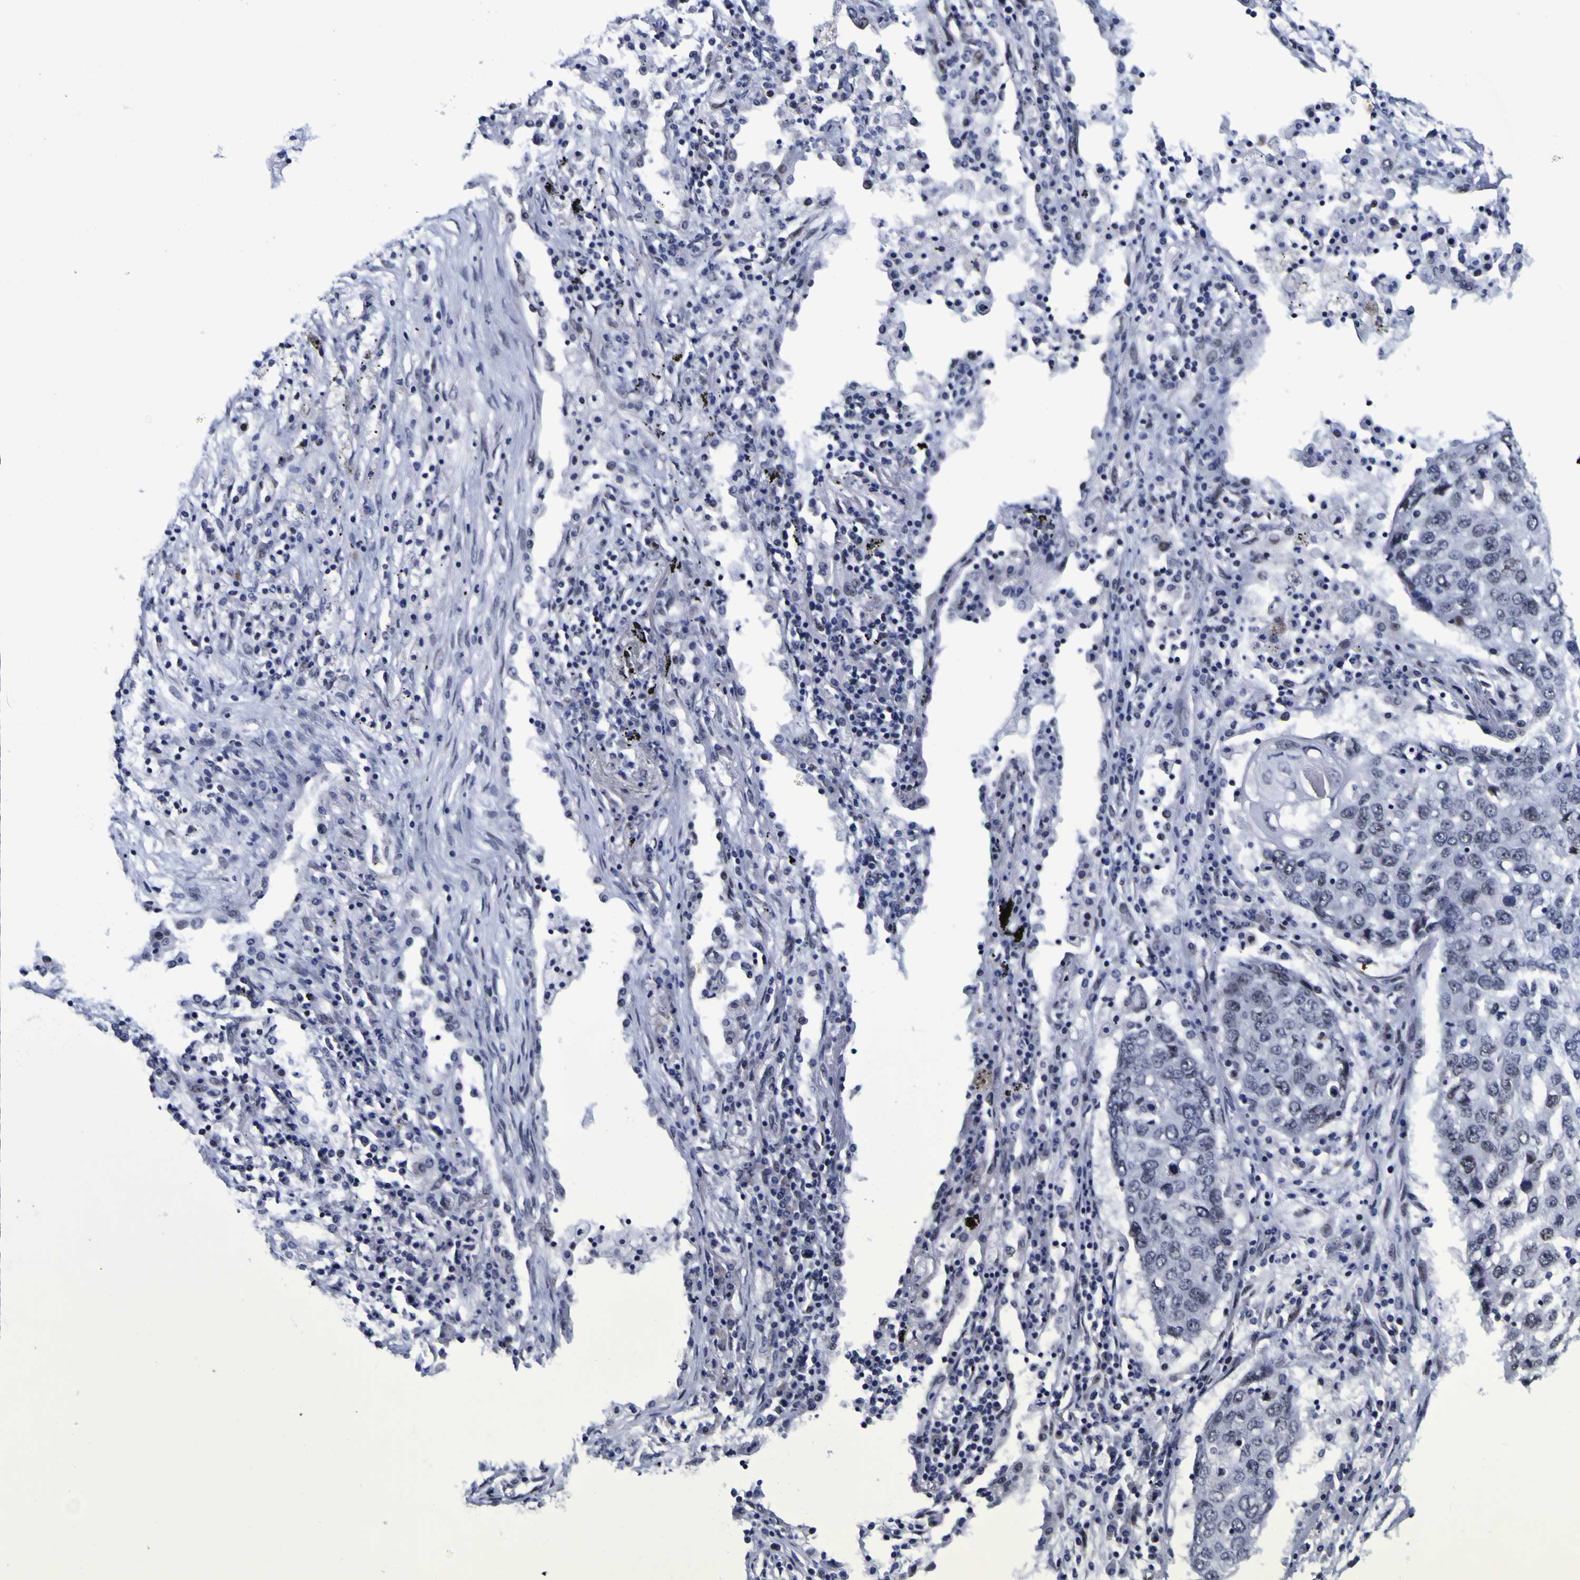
{"staining": {"intensity": "weak", "quantity": "<25%", "location": "nuclear"}, "tissue": "lung cancer", "cell_type": "Tumor cells", "image_type": "cancer", "snomed": [{"axis": "morphology", "description": "Squamous cell carcinoma, NOS"}, {"axis": "topography", "description": "Lung"}], "caption": "Immunohistochemical staining of human lung cancer shows no significant staining in tumor cells.", "gene": "MBD3", "patient": {"sex": "female", "age": 63}}